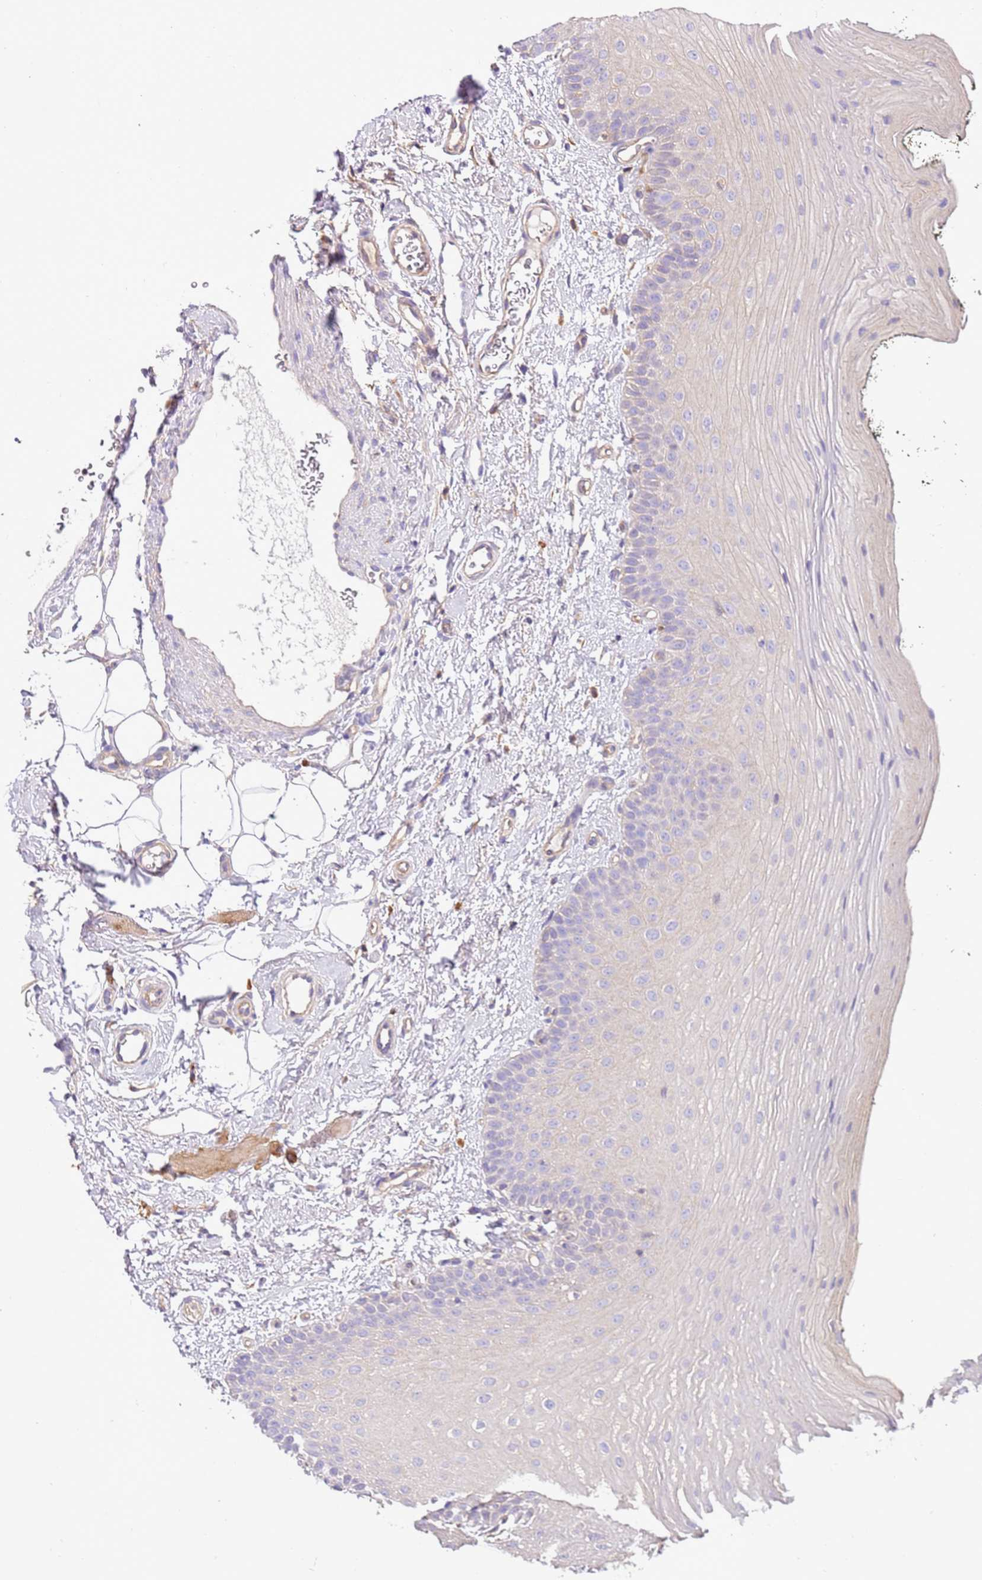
{"staining": {"intensity": "weak", "quantity": "<25%", "location": "cytoplasmic/membranous"}, "tissue": "oral mucosa", "cell_type": "Squamous epithelial cells", "image_type": "normal", "snomed": [{"axis": "morphology", "description": "No evidence of malignacy"}, {"axis": "topography", "description": "Oral tissue"}, {"axis": "topography", "description": "Head-Neck"}], "caption": "This photomicrograph is of benign oral mucosa stained with immunohistochemistry (IHC) to label a protein in brown with the nuclei are counter-stained blue. There is no staining in squamous epithelial cells. (Brightfield microscopy of DAB (3,3'-diaminobenzidine) immunohistochemistry at high magnification).", "gene": "NAALADL1", "patient": {"sex": "male", "age": 68}}